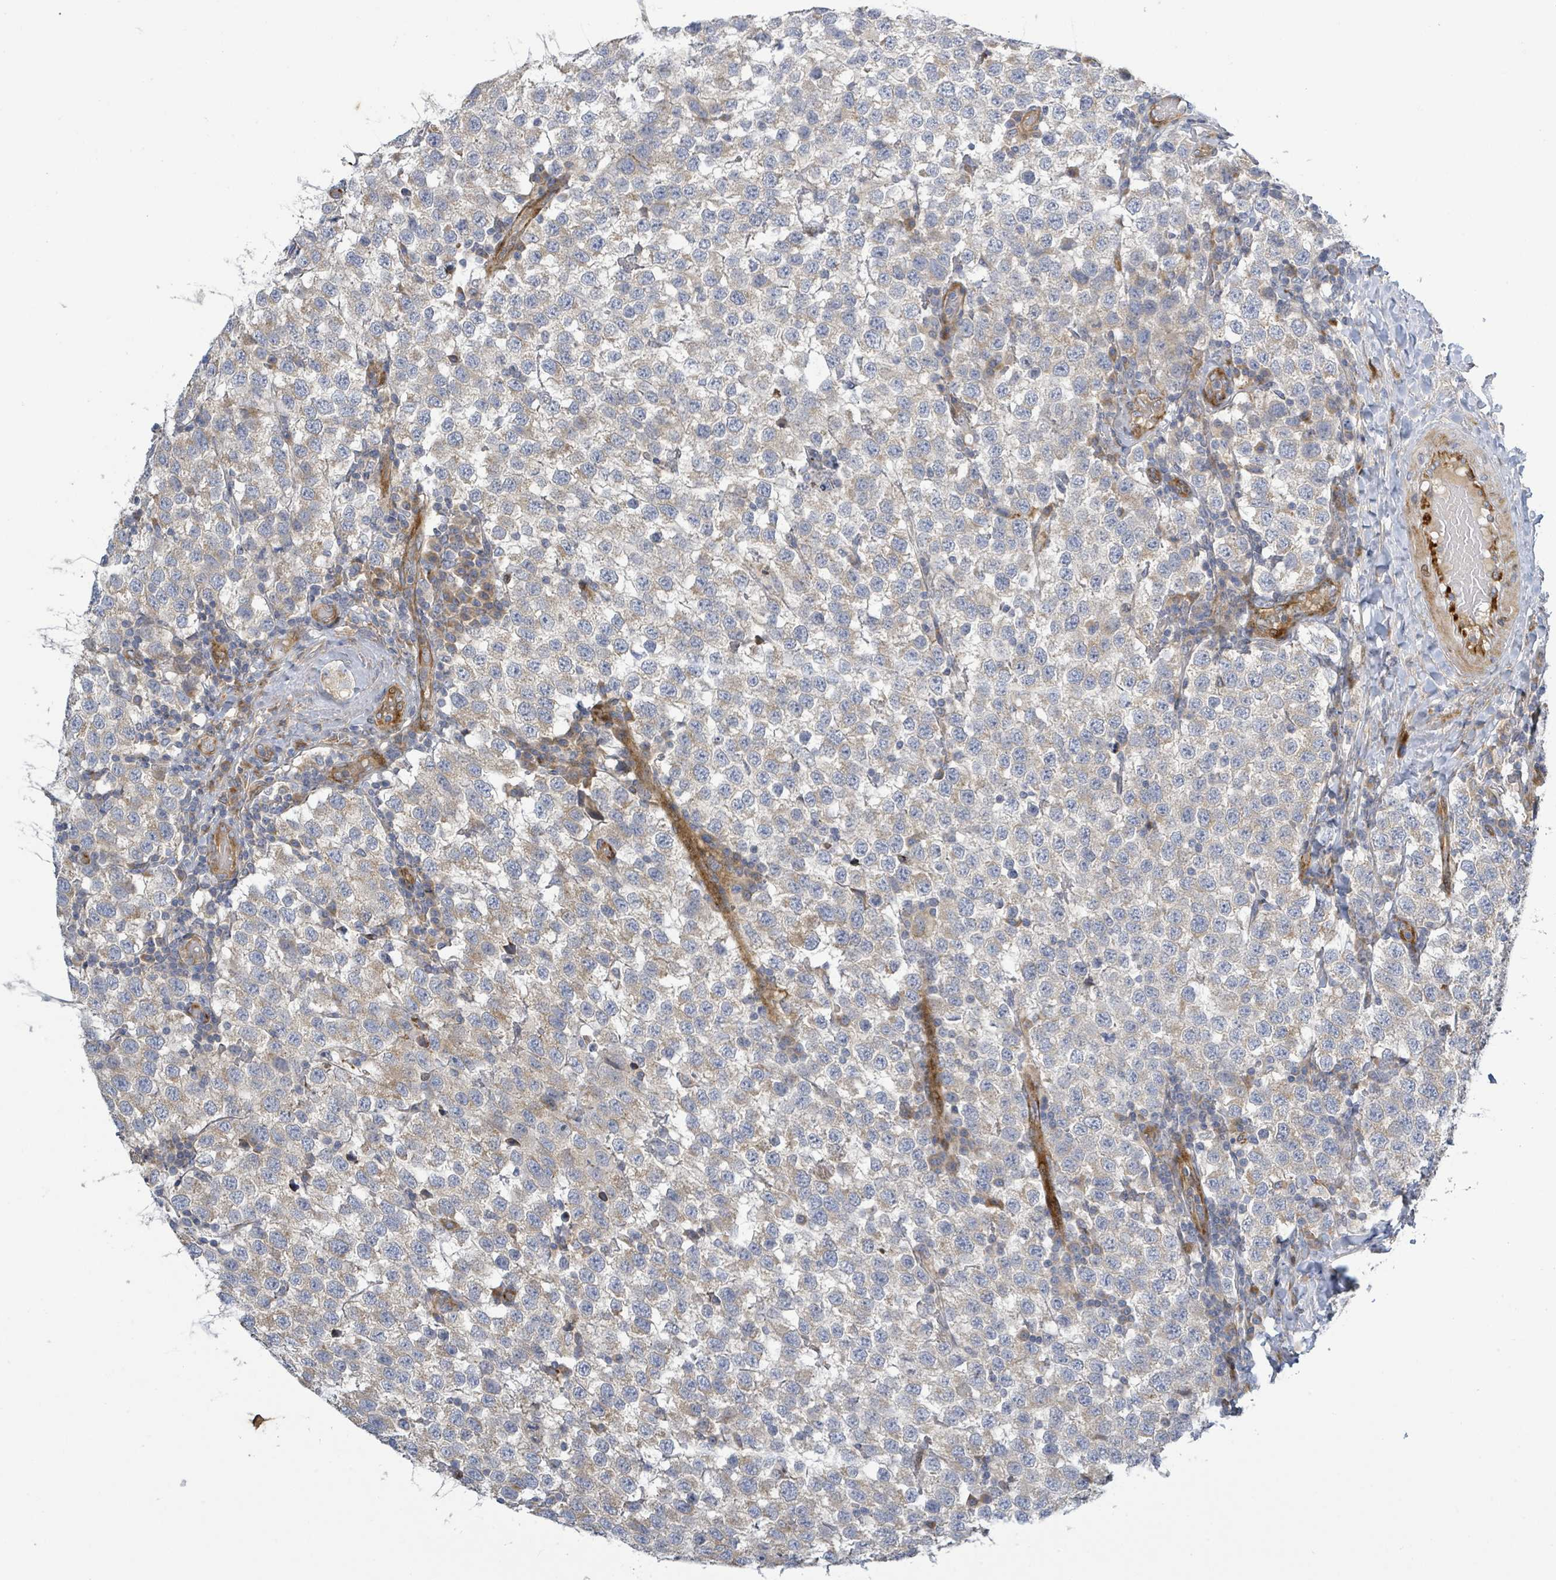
{"staining": {"intensity": "weak", "quantity": "<25%", "location": "cytoplasmic/membranous"}, "tissue": "testis cancer", "cell_type": "Tumor cells", "image_type": "cancer", "snomed": [{"axis": "morphology", "description": "Seminoma, NOS"}, {"axis": "topography", "description": "Testis"}], "caption": "Immunohistochemistry of human testis seminoma exhibits no staining in tumor cells.", "gene": "CFAP210", "patient": {"sex": "male", "age": 34}}